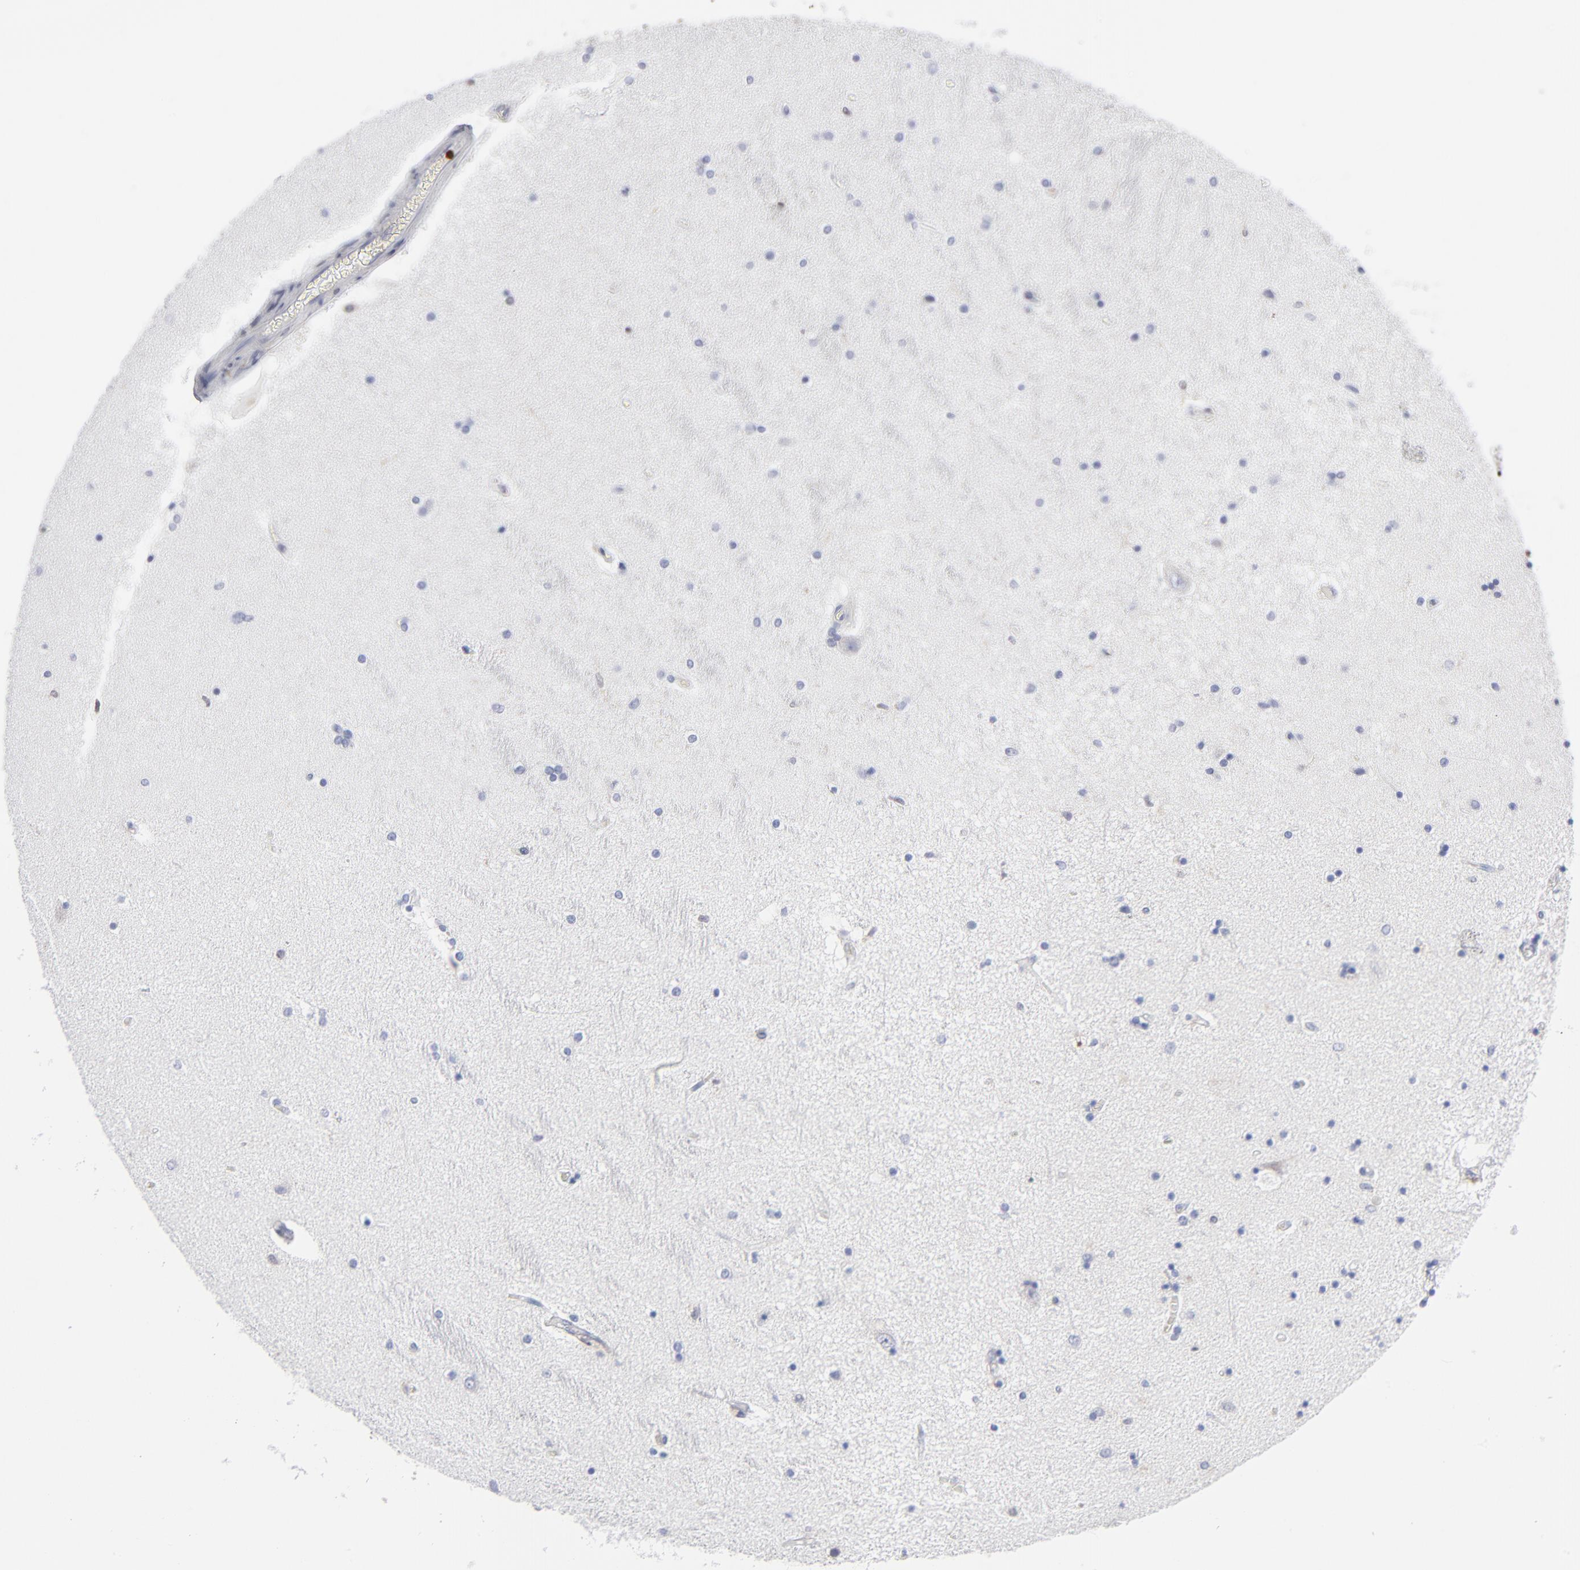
{"staining": {"intensity": "negative", "quantity": "none", "location": "none"}, "tissue": "hippocampus", "cell_type": "Glial cells", "image_type": "normal", "snomed": [{"axis": "morphology", "description": "Normal tissue, NOS"}, {"axis": "topography", "description": "Hippocampus"}], "caption": "A high-resolution histopathology image shows IHC staining of benign hippocampus, which reveals no significant staining in glial cells.", "gene": "TBXT", "patient": {"sex": "female", "age": 54}}